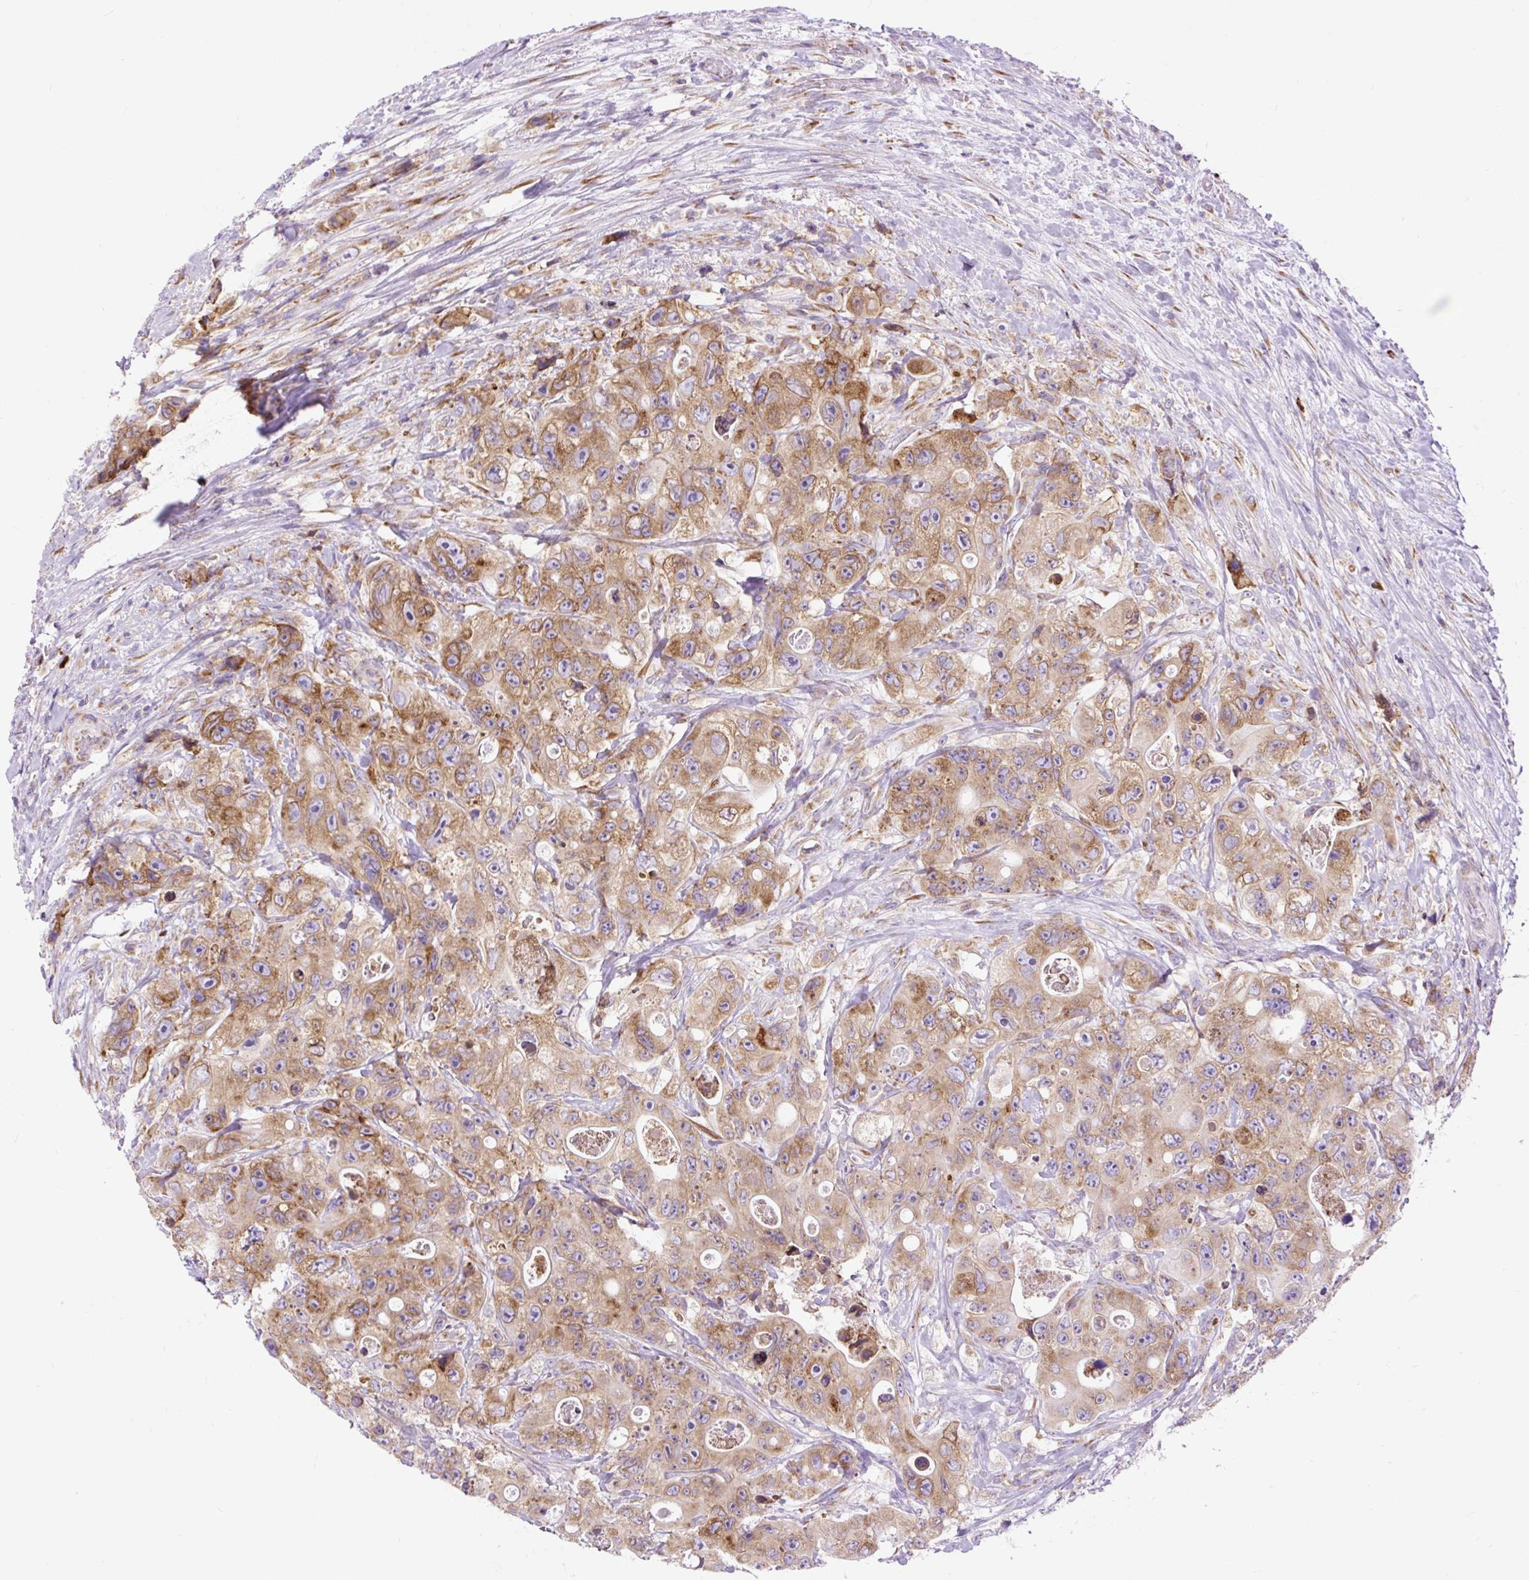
{"staining": {"intensity": "moderate", "quantity": ">75%", "location": "cytoplasmic/membranous"}, "tissue": "colorectal cancer", "cell_type": "Tumor cells", "image_type": "cancer", "snomed": [{"axis": "morphology", "description": "Adenocarcinoma, NOS"}, {"axis": "topography", "description": "Colon"}], "caption": "A micrograph of human colorectal adenocarcinoma stained for a protein shows moderate cytoplasmic/membranous brown staining in tumor cells.", "gene": "DDOST", "patient": {"sex": "female", "age": 46}}